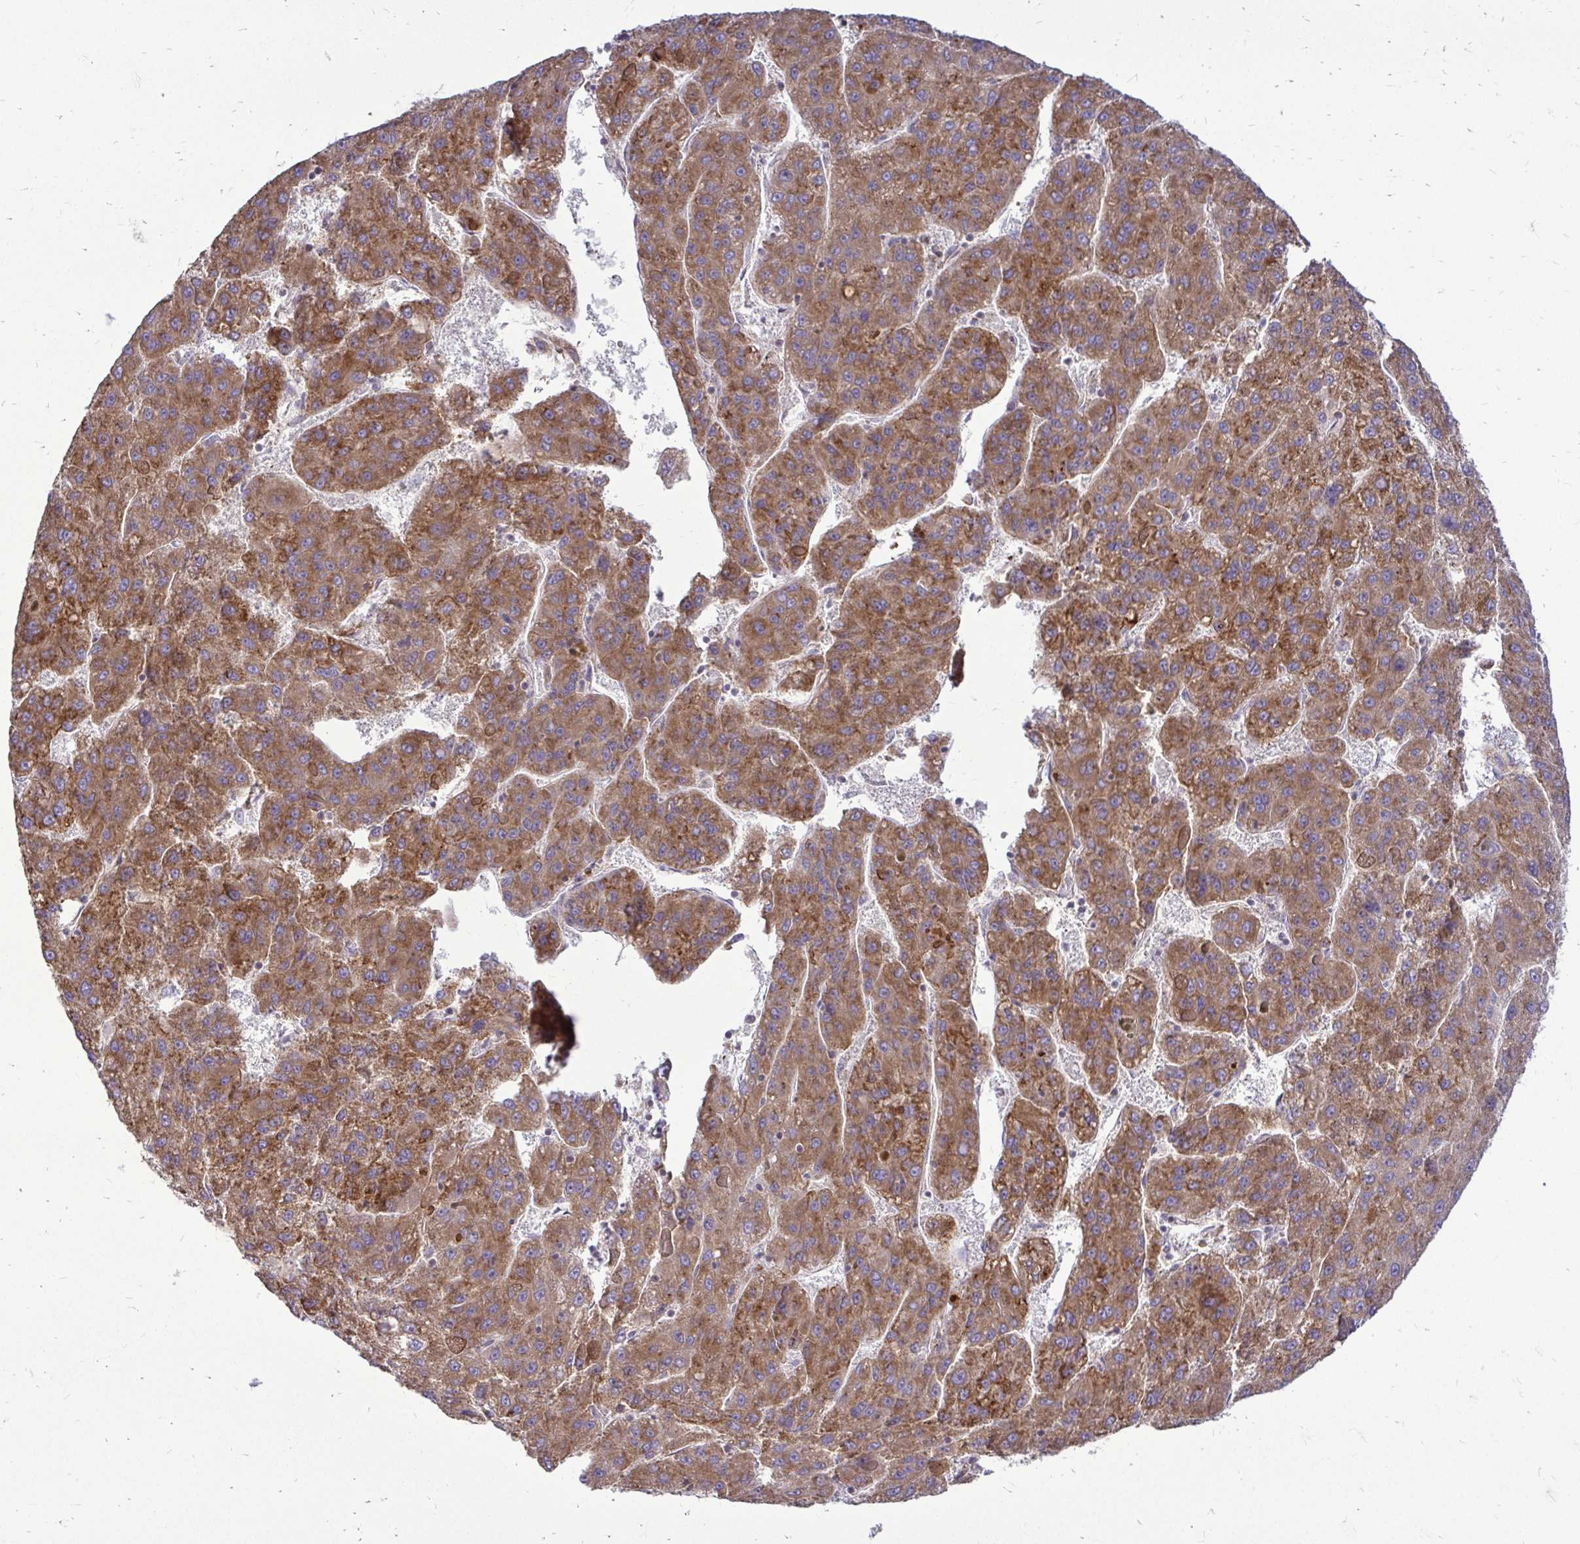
{"staining": {"intensity": "moderate", "quantity": ">75%", "location": "cytoplasmic/membranous"}, "tissue": "liver cancer", "cell_type": "Tumor cells", "image_type": "cancer", "snomed": [{"axis": "morphology", "description": "Carcinoma, Hepatocellular, NOS"}, {"axis": "topography", "description": "Liver"}], "caption": "A high-resolution image shows immunohistochemistry (IHC) staining of hepatocellular carcinoma (liver), which demonstrates moderate cytoplasmic/membranous expression in approximately >75% of tumor cells.", "gene": "FMR1", "patient": {"sex": "female", "age": 82}}